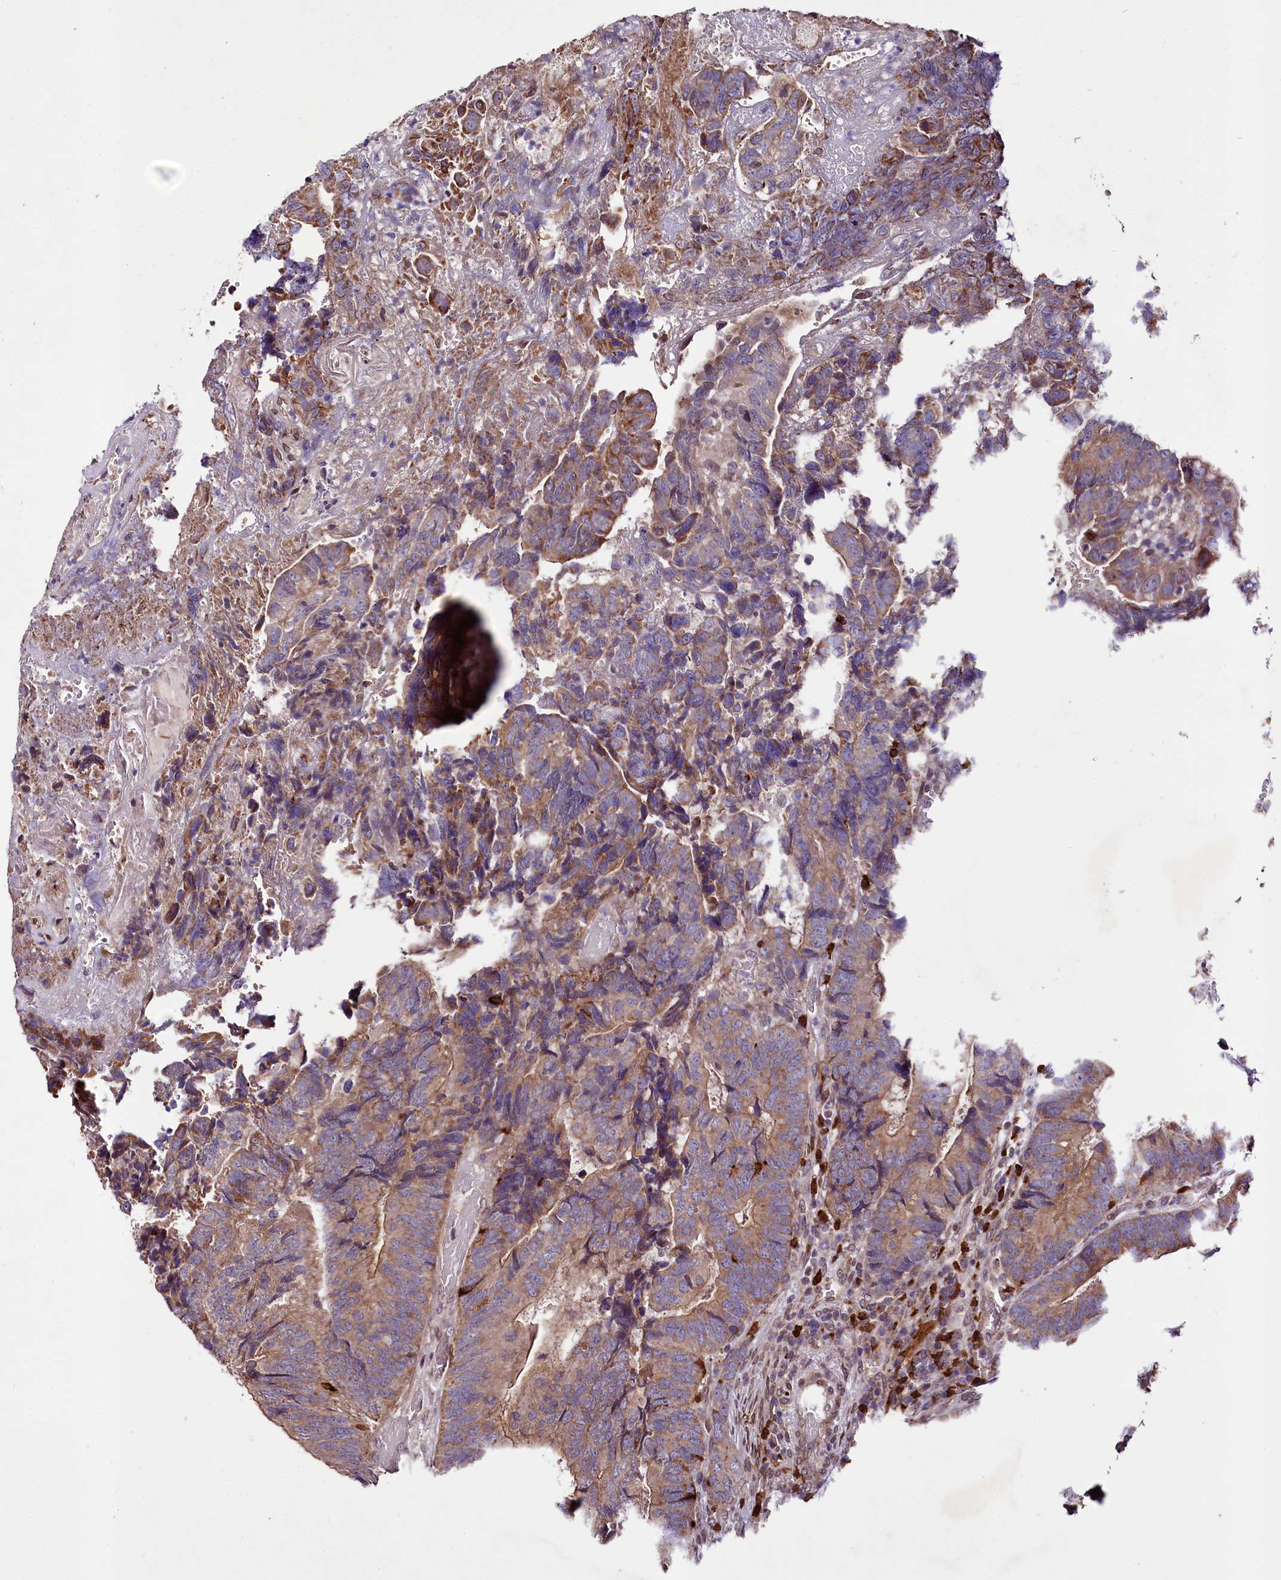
{"staining": {"intensity": "moderate", "quantity": ">75%", "location": "cytoplasmic/membranous"}, "tissue": "colorectal cancer", "cell_type": "Tumor cells", "image_type": "cancer", "snomed": [{"axis": "morphology", "description": "Adenocarcinoma, NOS"}, {"axis": "topography", "description": "Colon"}], "caption": "The histopathology image demonstrates staining of adenocarcinoma (colorectal), revealing moderate cytoplasmic/membranous protein expression (brown color) within tumor cells. Using DAB (brown) and hematoxylin (blue) stains, captured at high magnification using brightfield microscopy.", "gene": "ZNF226", "patient": {"sex": "female", "age": 67}}